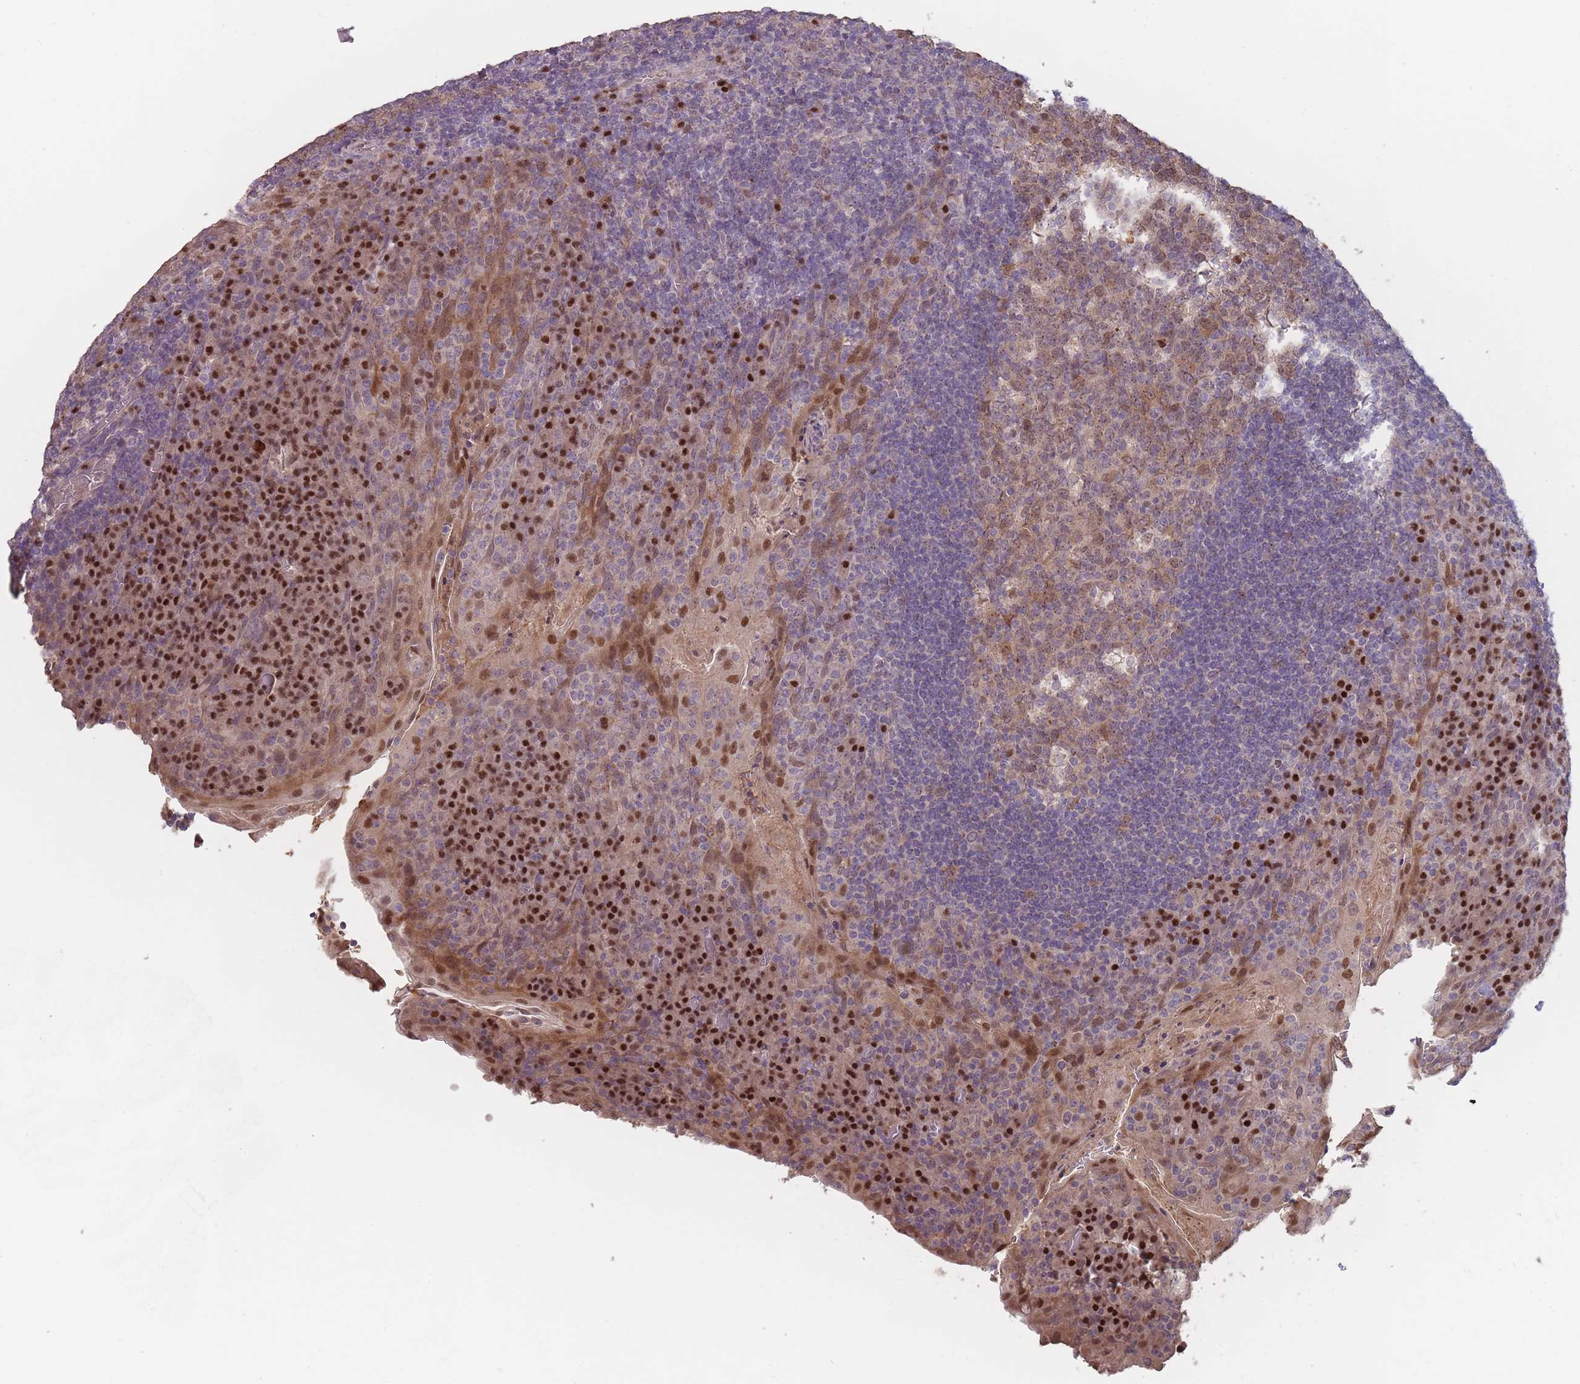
{"staining": {"intensity": "moderate", "quantity": "25%-75%", "location": "nuclear"}, "tissue": "tonsil", "cell_type": "Germinal center cells", "image_type": "normal", "snomed": [{"axis": "morphology", "description": "Normal tissue, NOS"}, {"axis": "topography", "description": "Tonsil"}], "caption": "Moderate nuclear expression is identified in approximately 25%-75% of germinal center cells in benign tonsil. (DAB (3,3'-diaminobenzidine) IHC, brown staining for protein, blue staining for nuclei).", "gene": "ERCC6L", "patient": {"sex": "male", "age": 17}}